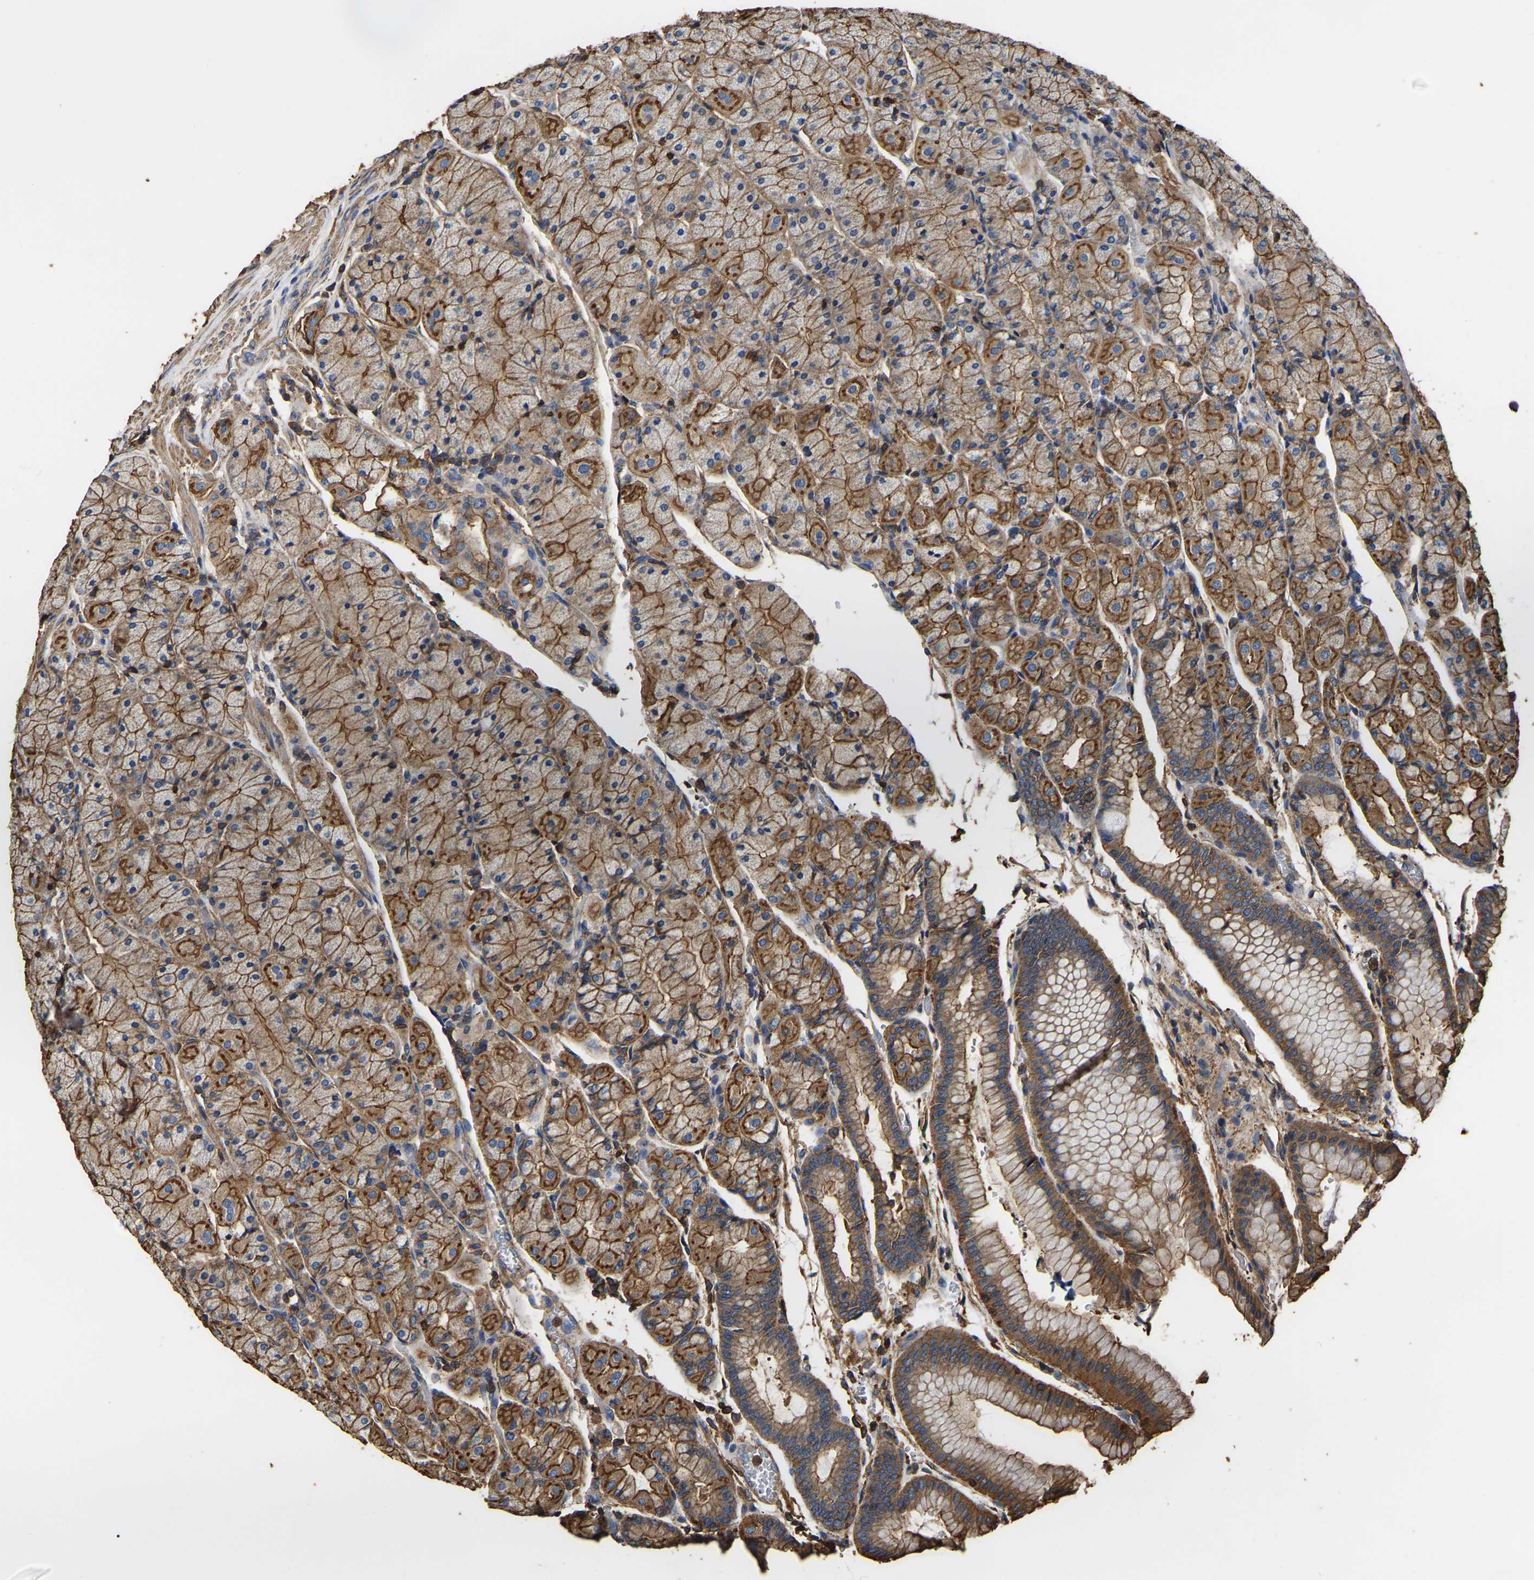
{"staining": {"intensity": "moderate", "quantity": ">75%", "location": "cytoplasmic/membranous"}, "tissue": "stomach", "cell_type": "Glandular cells", "image_type": "normal", "snomed": [{"axis": "morphology", "description": "Normal tissue, NOS"}, {"axis": "morphology", "description": "Carcinoid, malignant, NOS"}, {"axis": "topography", "description": "Stomach, upper"}], "caption": "Moderate cytoplasmic/membranous staining for a protein is appreciated in approximately >75% of glandular cells of benign stomach using immunohistochemistry.", "gene": "ARMT1", "patient": {"sex": "male", "age": 39}}